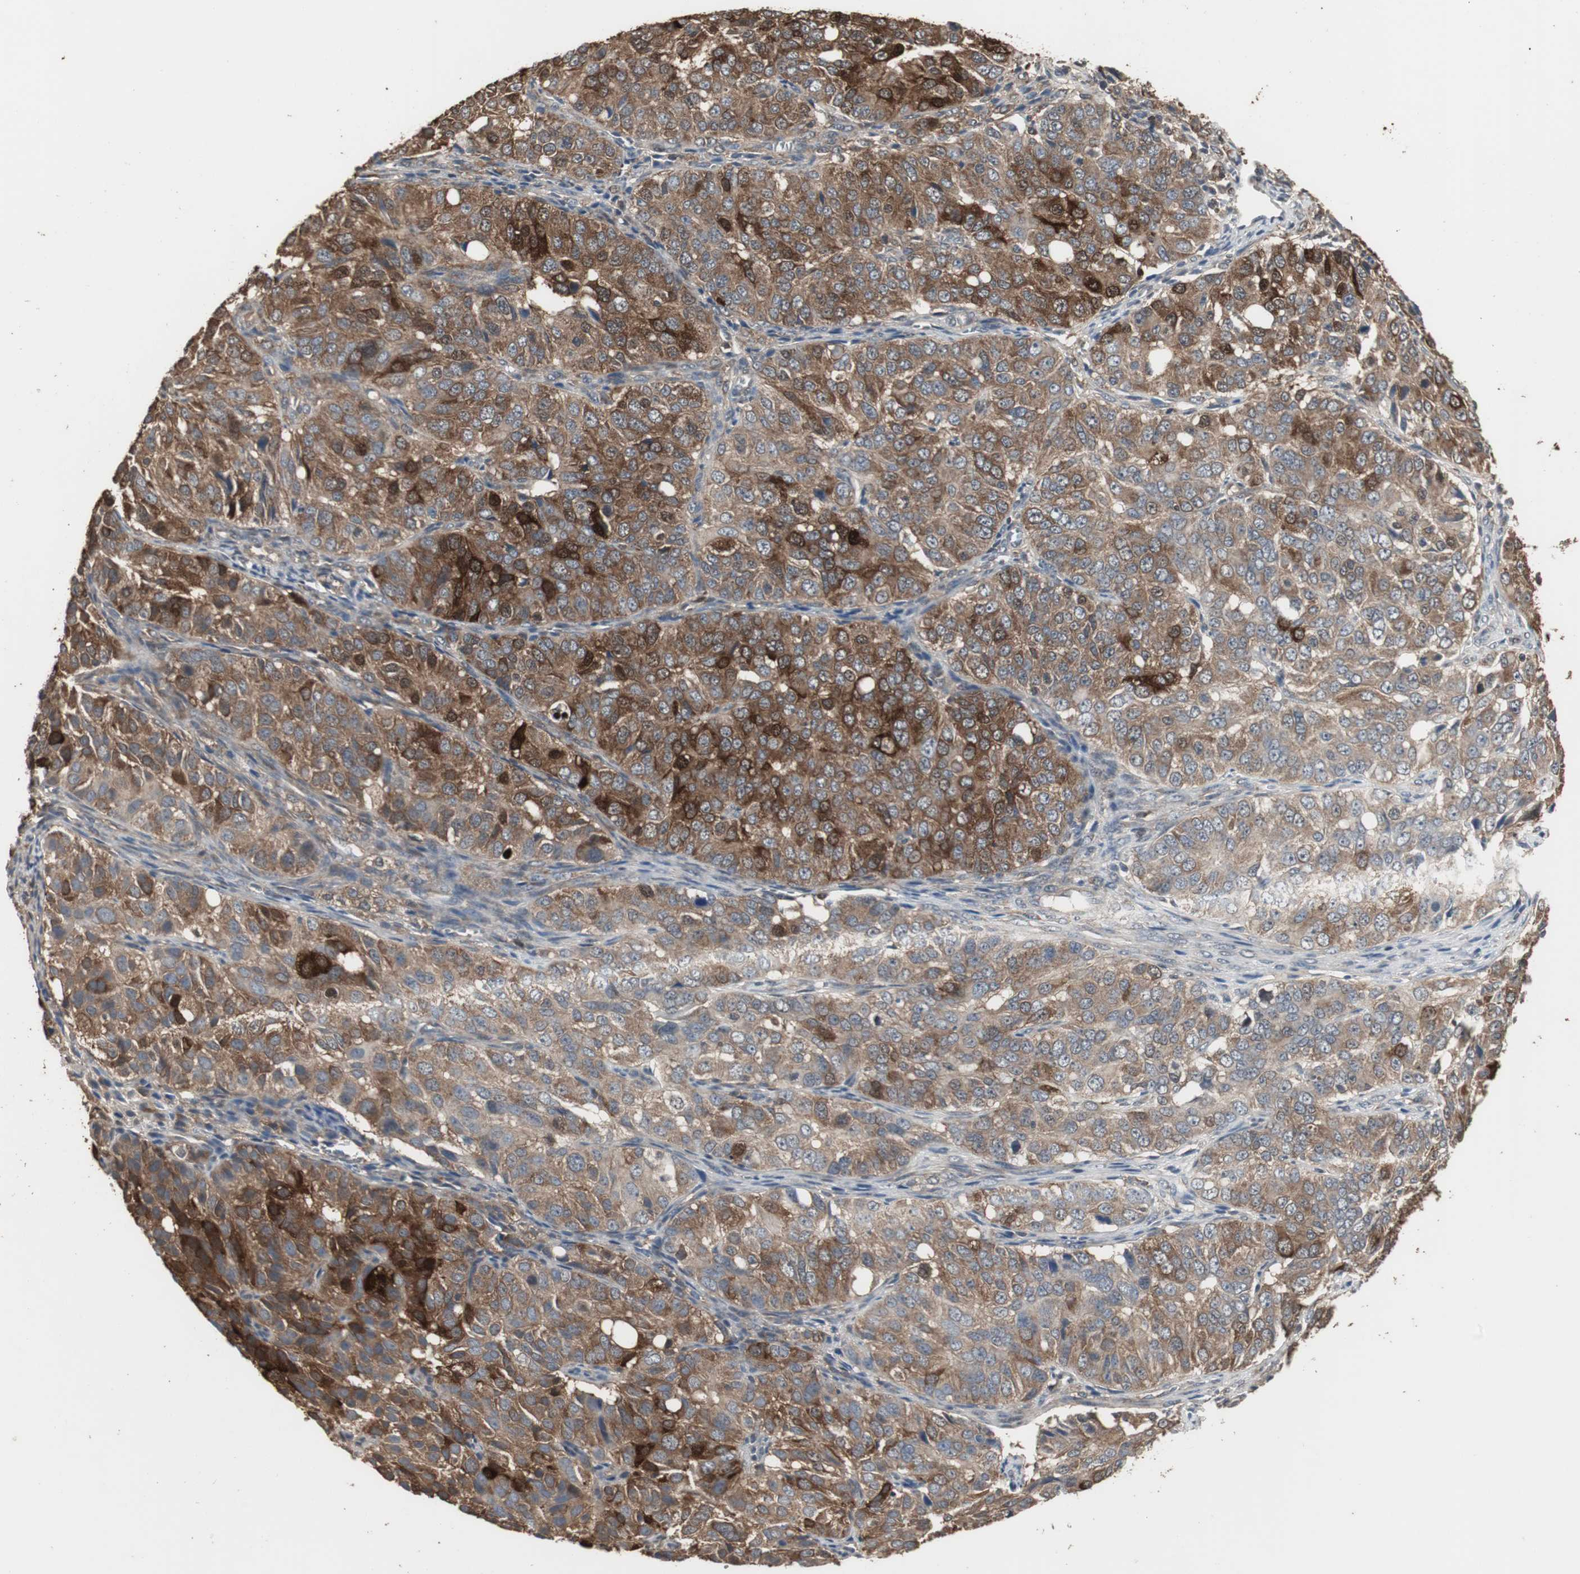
{"staining": {"intensity": "strong", "quantity": ">75%", "location": "cytoplasmic/membranous"}, "tissue": "ovarian cancer", "cell_type": "Tumor cells", "image_type": "cancer", "snomed": [{"axis": "morphology", "description": "Carcinoma, endometroid"}, {"axis": "topography", "description": "Ovary"}], "caption": "IHC of human ovarian cancer displays high levels of strong cytoplasmic/membranous staining in approximately >75% of tumor cells.", "gene": "HPRT1", "patient": {"sex": "female", "age": 51}}